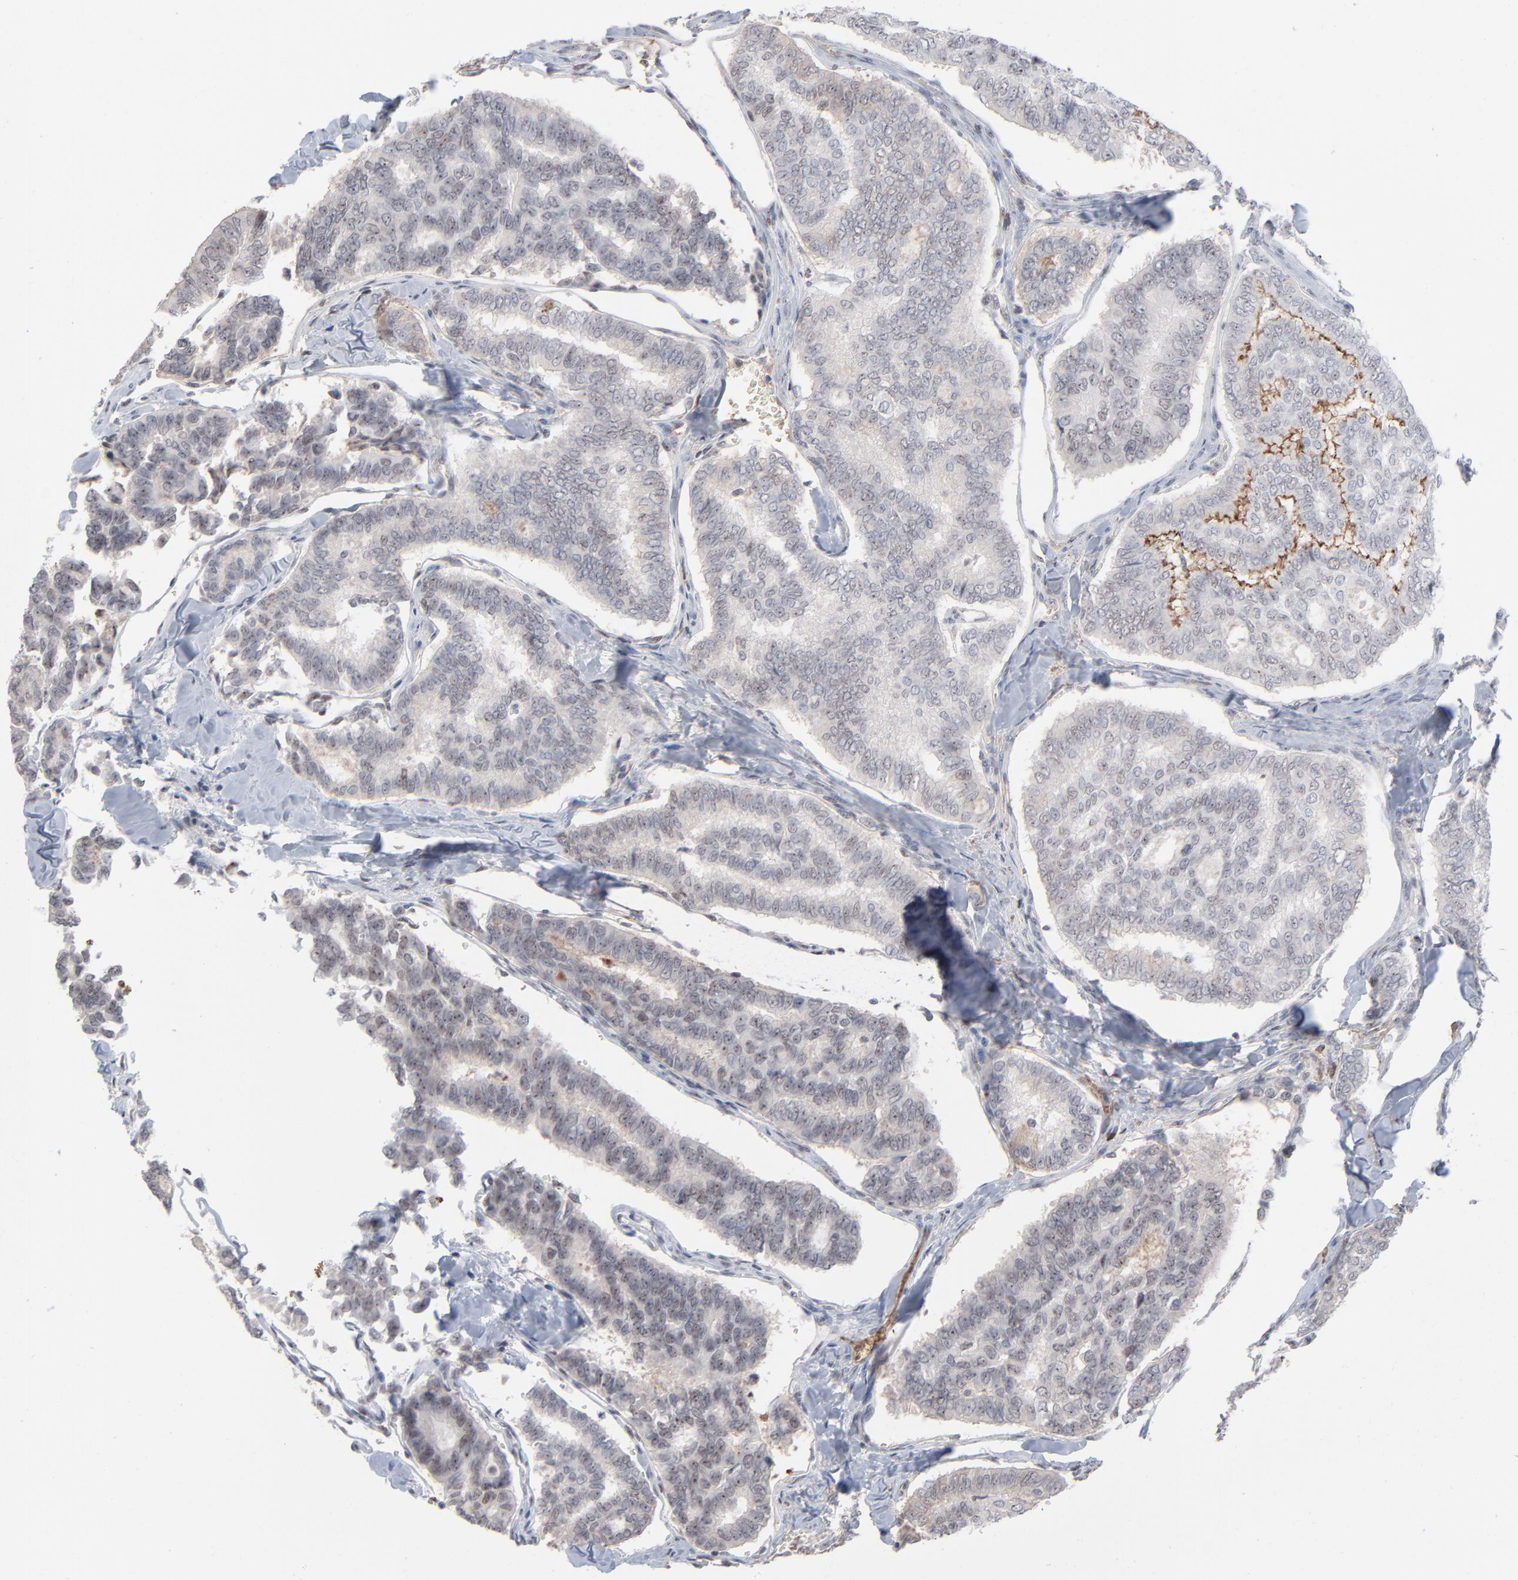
{"staining": {"intensity": "weak", "quantity": "25%-75%", "location": "nuclear"}, "tissue": "thyroid cancer", "cell_type": "Tumor cells", "image_type": "cancer", "snomed": [{"axis": "morphology", "description": "Papillary adenocarcinoma, NOS"}, {"axis": "topography", "description": "Thyroid gland"}], "caption": "Papillary adenocarcinoma (thyroid) stained for a protein shows weak nuclear positivity in tumor cells.", "gene": "MPHOSPH6", "patient": {"sex": "female", "age": 35}}